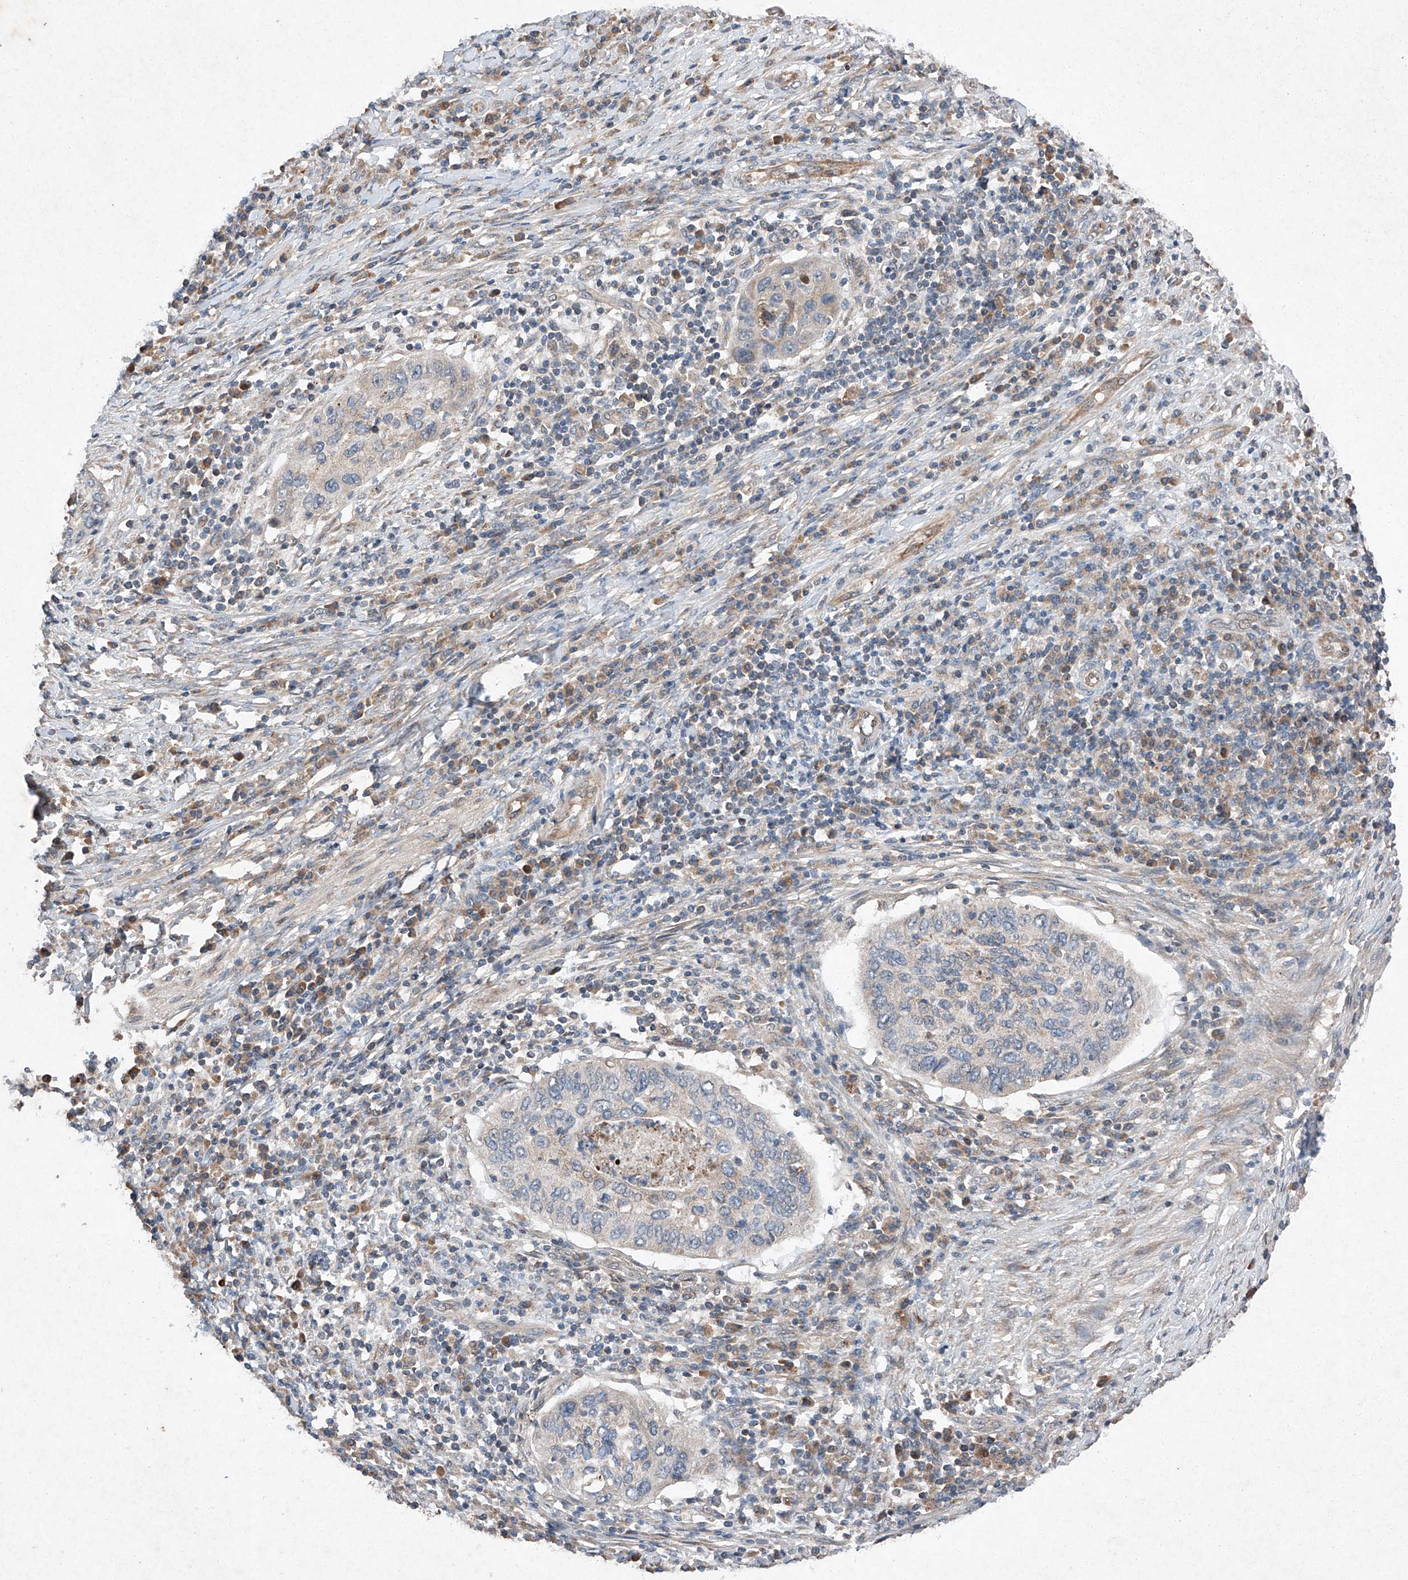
{"staining": {"intensity": "negative", "quantity": "none", "location": "none"}, "tissue": "cervical cancer", "cell_type": "Tumor cells", "image_type": "cancer", "snomed": [{"axis": "morphology", "description": "Squamous cell carcinoma, NOS"}, {"axis": "topography", "description": "Cervix"}], "caption": "Histopathology image shows no protein positivity in tumor cells of cervical squamous cell carcinoma tissue.", "gene": "RUSC1", "patient": {"sex": "female", "age": 38}}